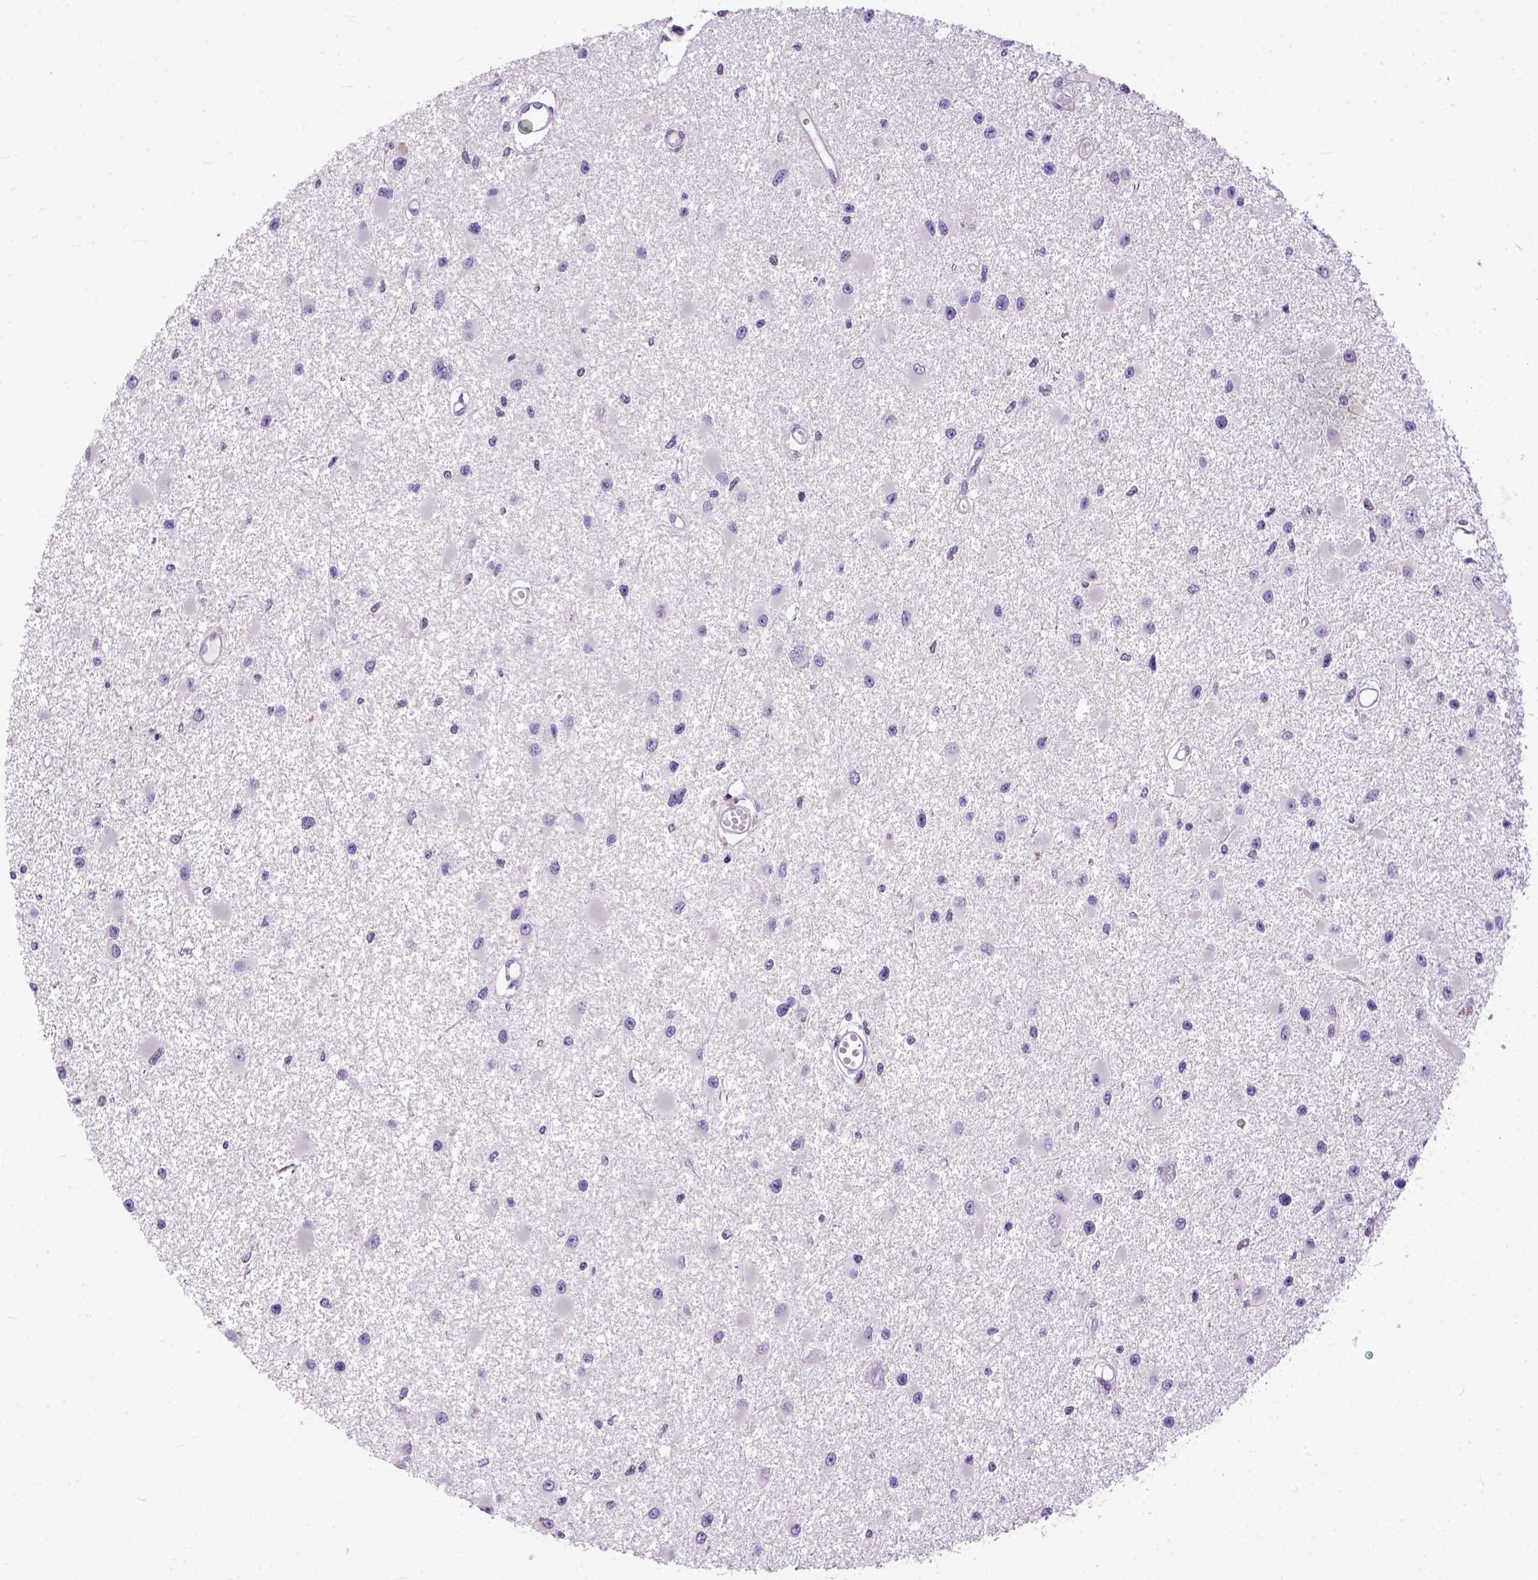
{"staining": {"intensity": "negative", "quantity": "none", "location": "none"}, "tissue": "glioma", "cell_type": "Tumor cells", "image_type": "cancer", "snomed": [{"axis": "morphology", "description": "Glioma, malignant, High grade"}, {"axis": "topography", "description": "Brain"}], "caption": "The image exhibits no significant positivity in tumor cells of malignant glioma (high-grade). Nuclei are stained in blue.", "gene": "CRB1", "patient": {"sex": "male", "age": 54}}